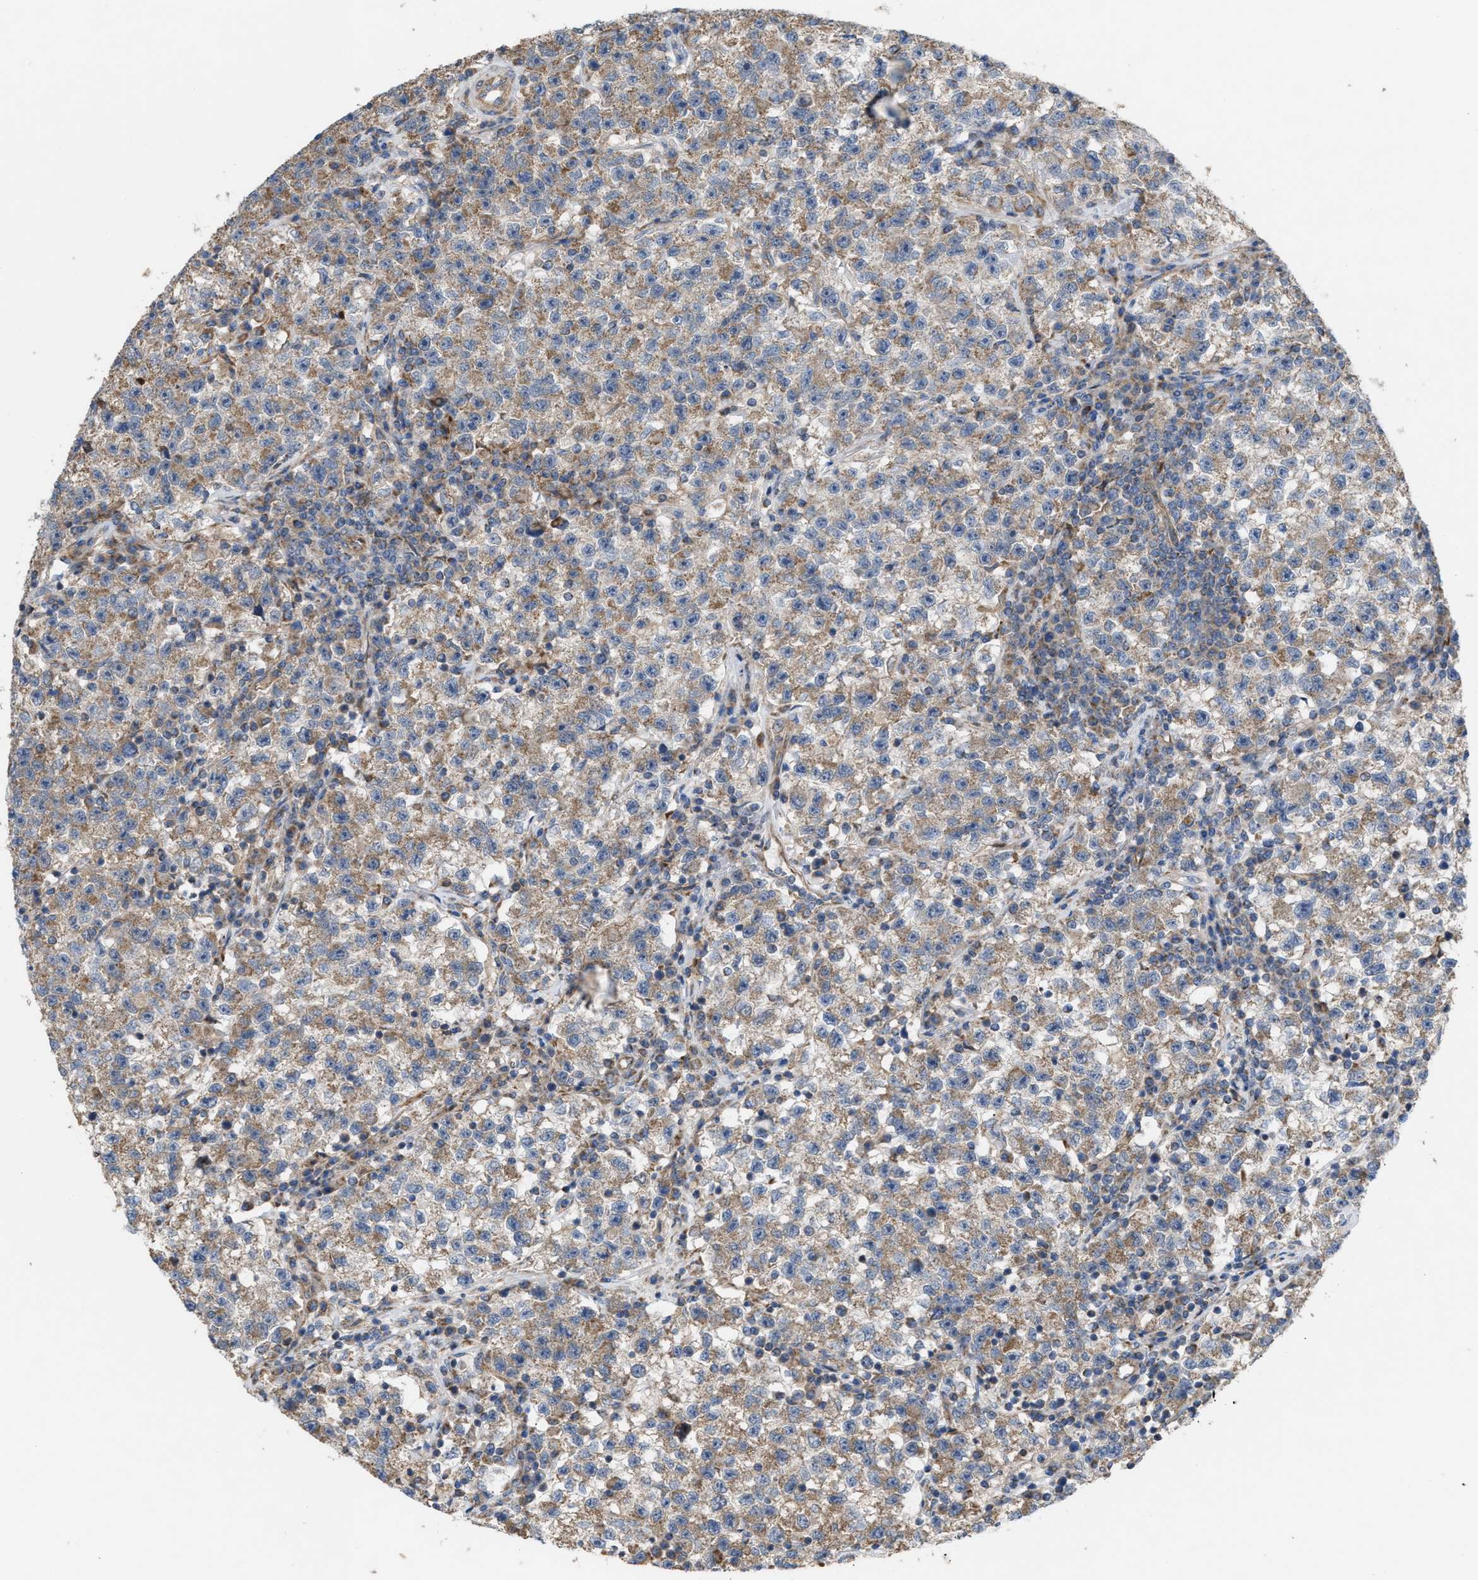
{"staining": {"intensity": "weak", "quantity": ">75%", "location": "cytoplasmic/membranous"}, "tissue": "testis cancer", "cell_type": "Tumor cells", "image_type": "cancer", "snomed": [{"axis": "morphology", "description": "Seminoma, NOS"}, {"axis": "topography", "description": "Testis"}], "caption": "An IHC micrograph of tumor tissue is shown. Protein staining in brown shows weak cytoplasmic/membranous positivity in testis seminoma within tumor cells.", "gene": "OXSM", "patient": {"sex": "male", "age": 22}}